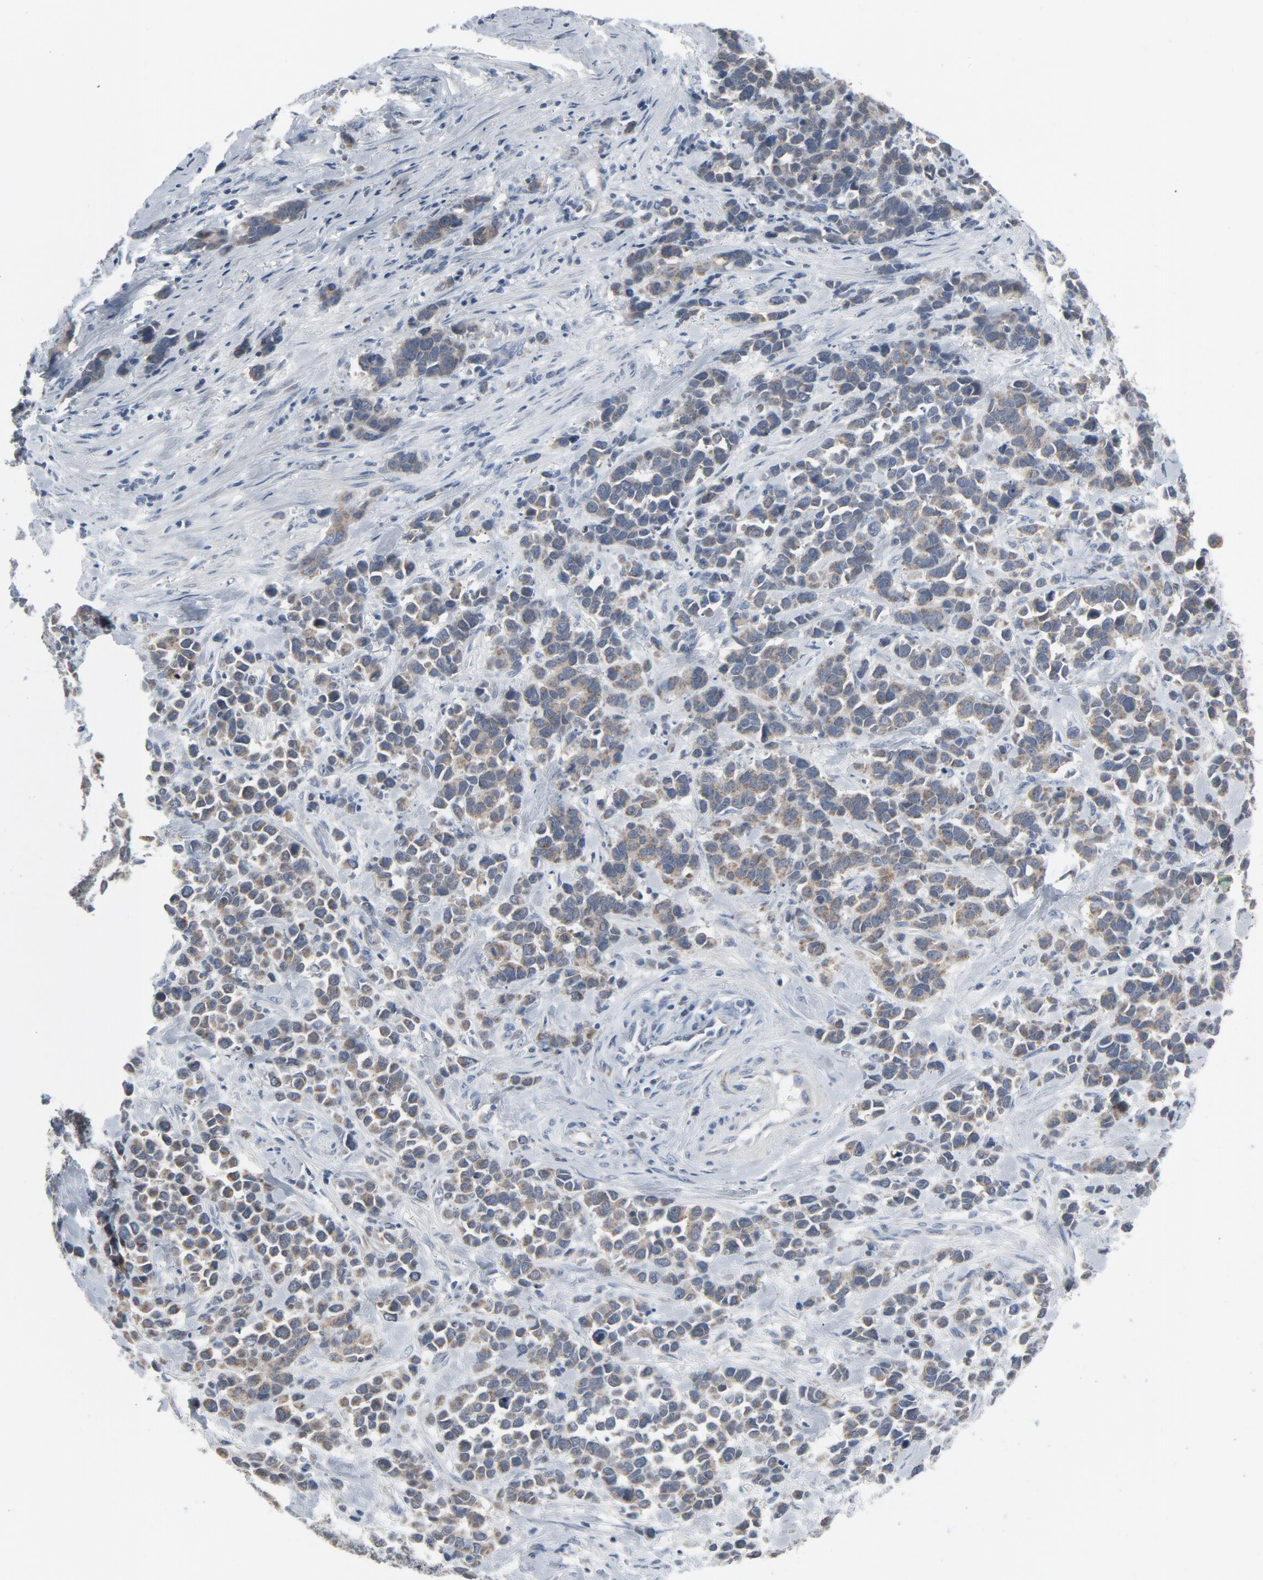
{"staining": {"intensity": "weak", "quantity": "25%-75%", "location": "cytoplasmic/membranous"}, "tissue": "stomach cancer", "cell_type": "Tumor cells", "image_type": "cancer", "snomed": [{"axis": "morphology", "description": "Adenocarcinoma, NOS"}, {"axis": "topography", "description": "Stomach, upper"}], "caption": "Immunohistochemical staining of stomach cancer (adenocarcinoma) demonstrates weak cytoplasmic/membranous protein staining in approximately 25%-75% of tumor cells.", "gene": "GPX2", "patient": {"sex": "male", "age": 71}}